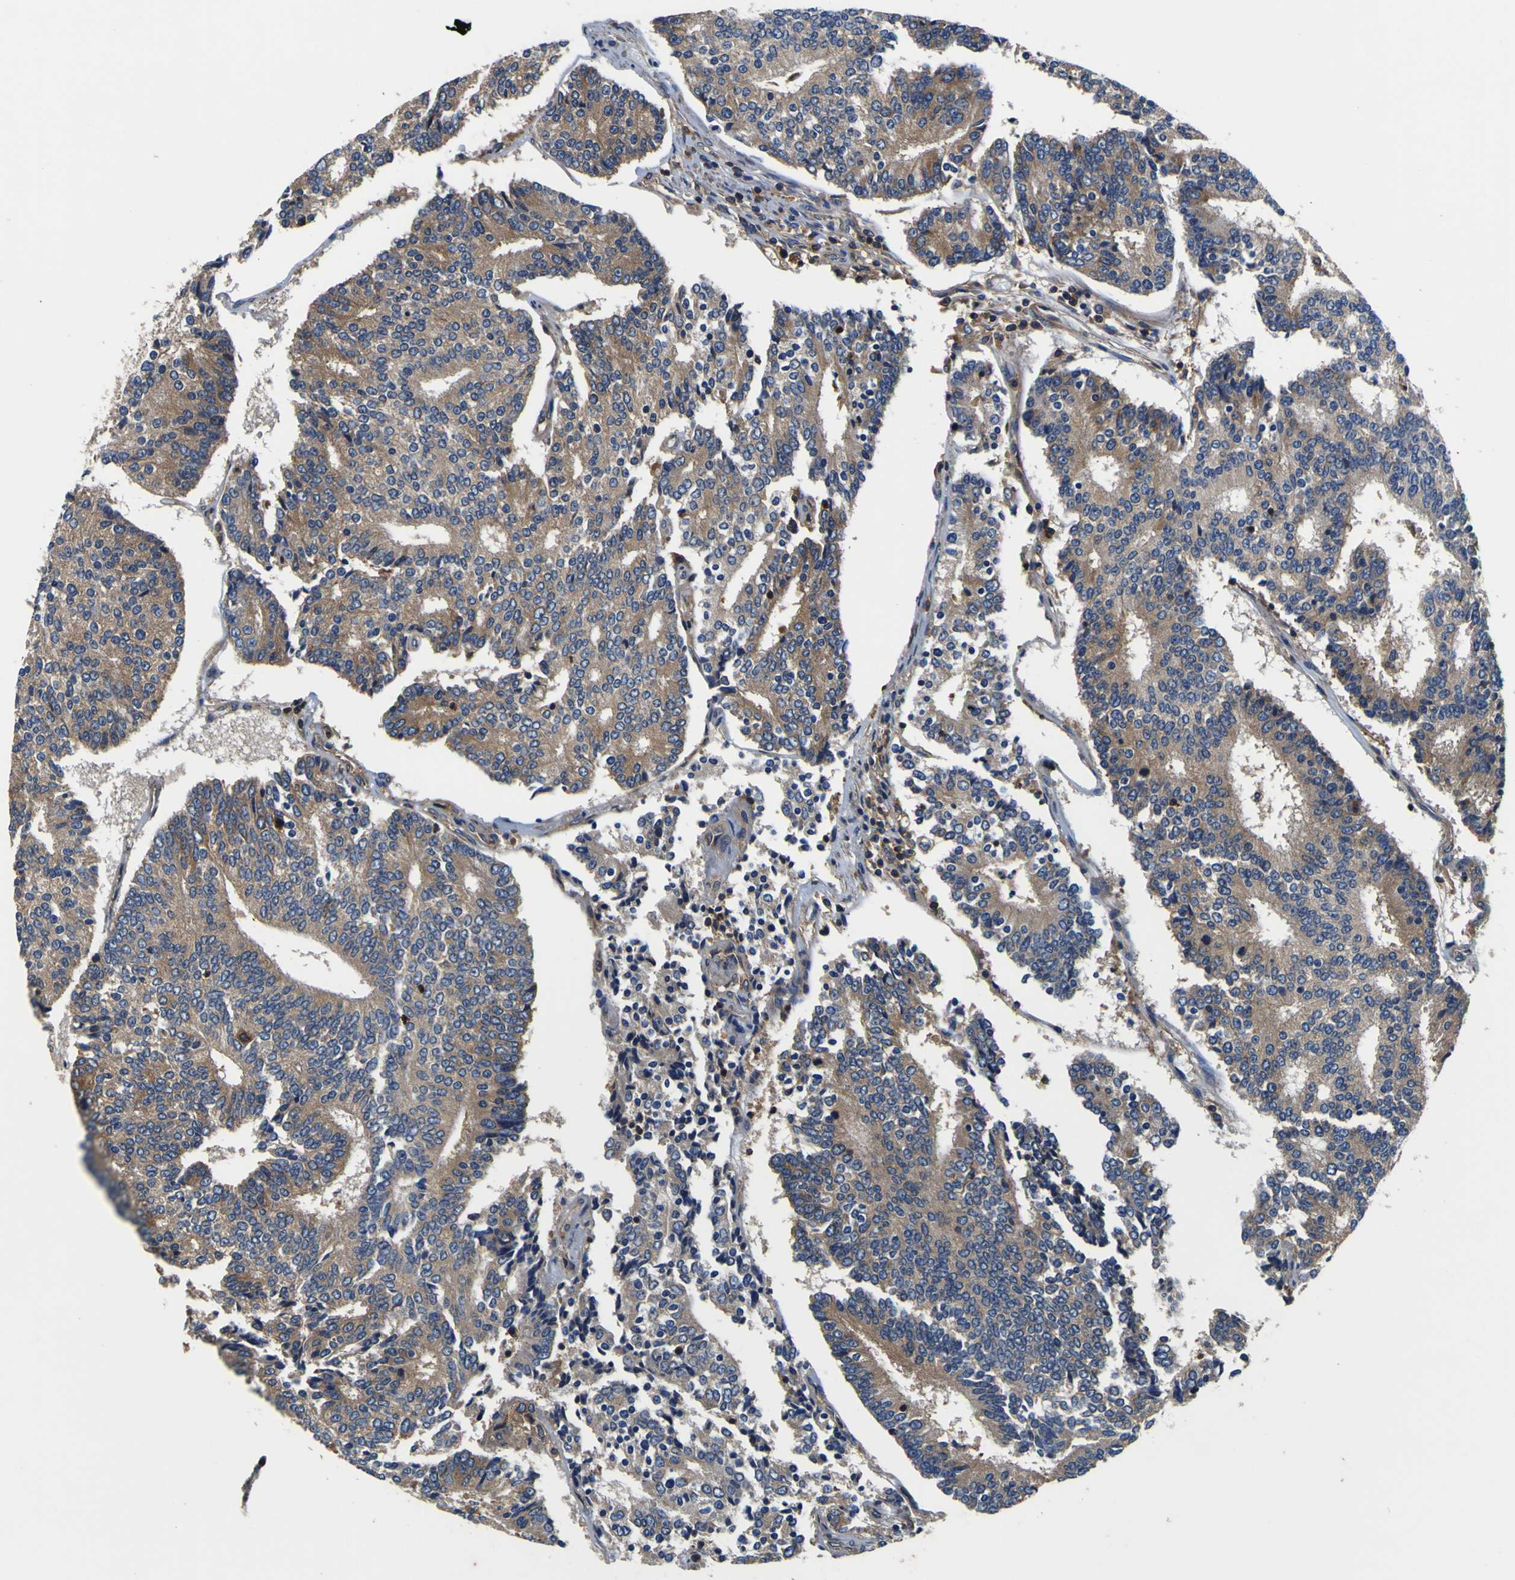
{"staining": {"intensity": "moderate", "quantity": ">75%", "location": "cytoplasmic/membranous"}, "tissue": "prostate cancer", "cell_type": "Tumor cells", "image_type": "cancer", "snomed": [{"axis": "morphology", "description": "Normal tissue, NOS"}, {"axis": "morphology", "description": "Adenocarcinoma, High grade"}, {"axis": "topography", "description": "Prostate"}, {"axis": "topography", "description": "Seminal veicle"}], "caption": "Immunohistochemical staining of human prostate cancer exhibits moderate cytoplasmic/membranous protein staining in approximately >75% of tumor cells.", "gene": "CNR2", "patient": {"sex": "male", "age": 55}}